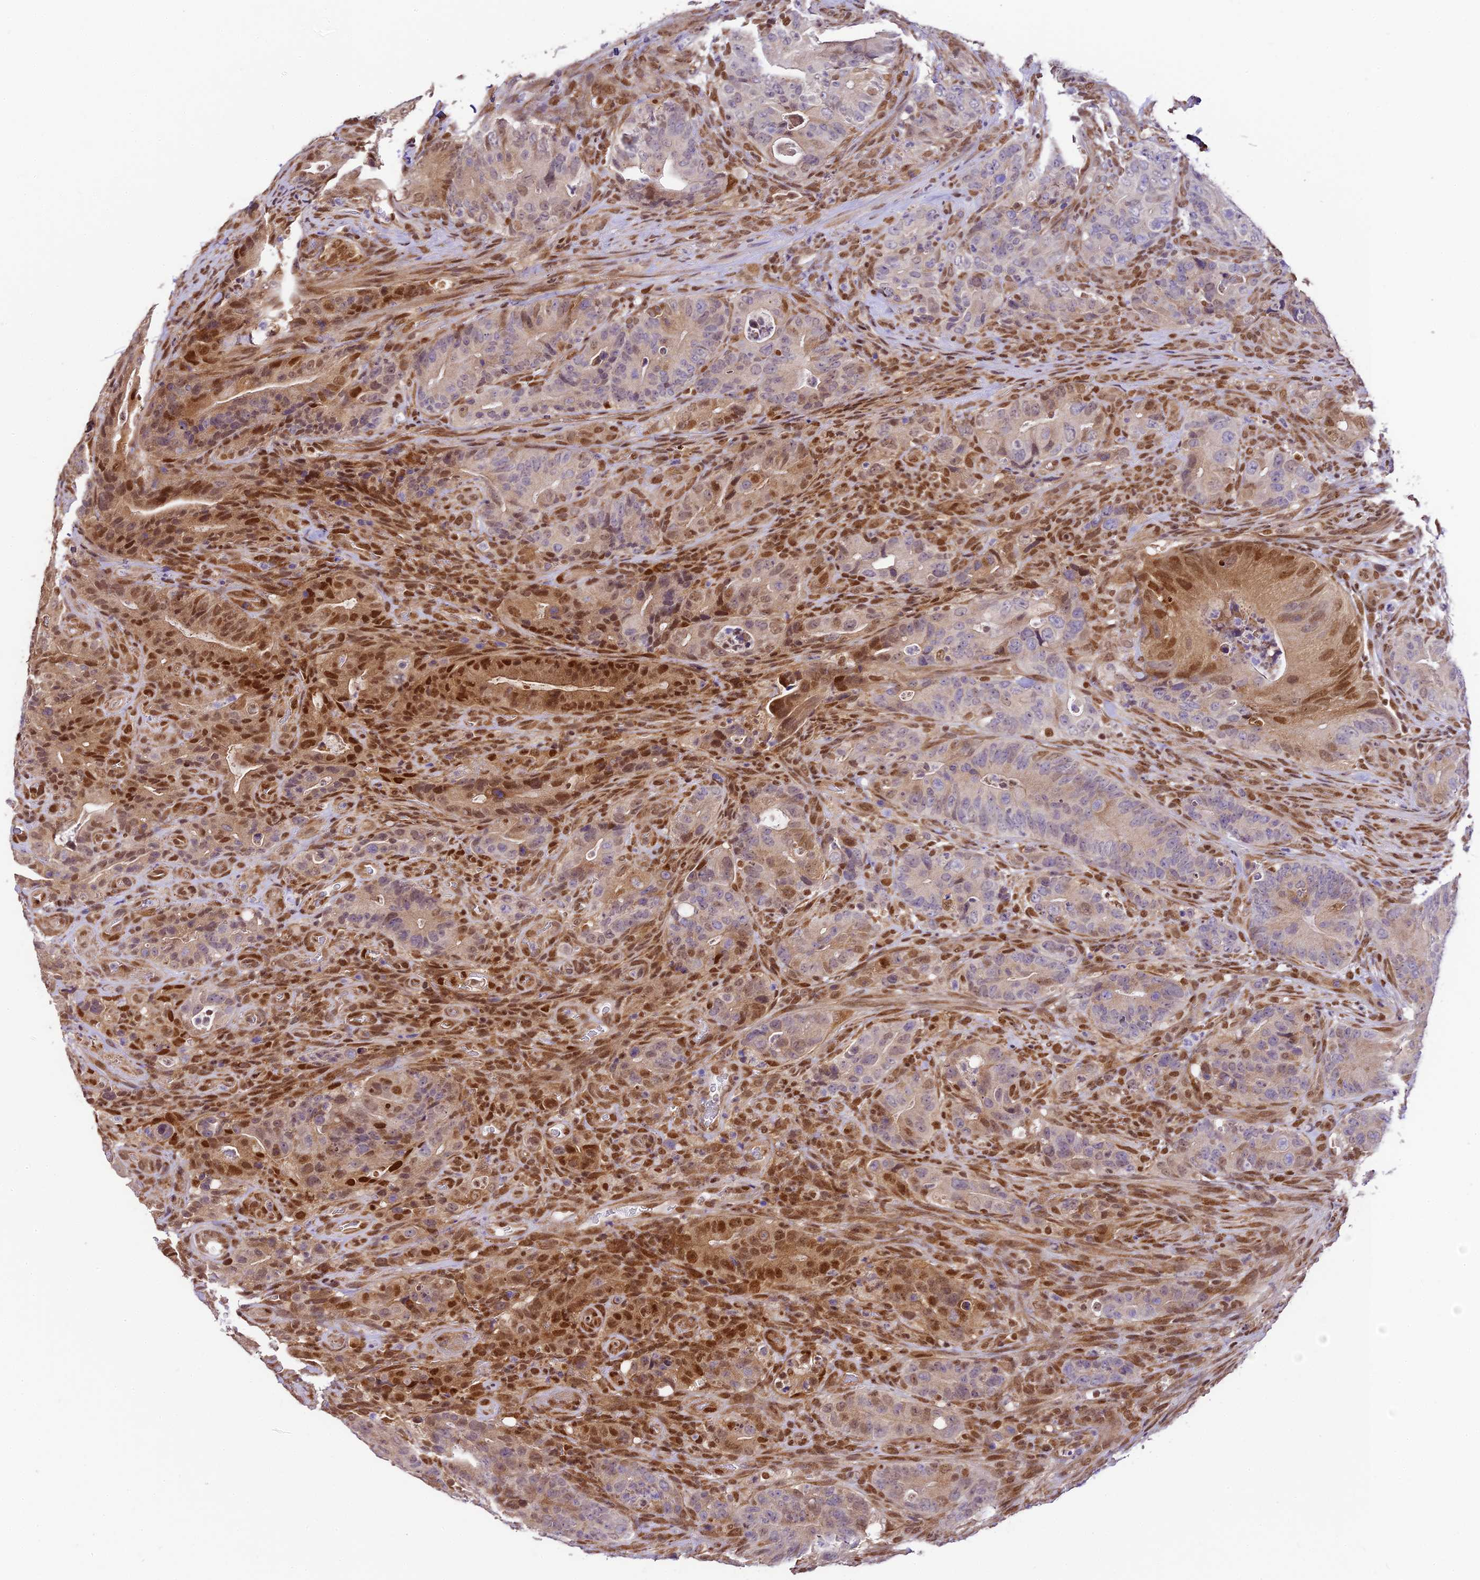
{"staining": {"intensity": "moderate", "quantity": "25%-75%", "location": "cytoplasmic/membranous,nuclear"}, "tissue": "colorectal cancer", "cell_type": "Tumor cells", "image_type": "cancer", "snomed": [{"axis": "morphology", "description": "Normal tissue, NOS"}, {"axis": "topography", "description": "Colon"}], "caption": "Moderate cytoplasmic/membranous and nuclear expression is appreciated in about 25%-75% of tumor cells in colorectal cancer.", "gene": "TRIM22", "patient": {"sex": "female", "age": 82}}